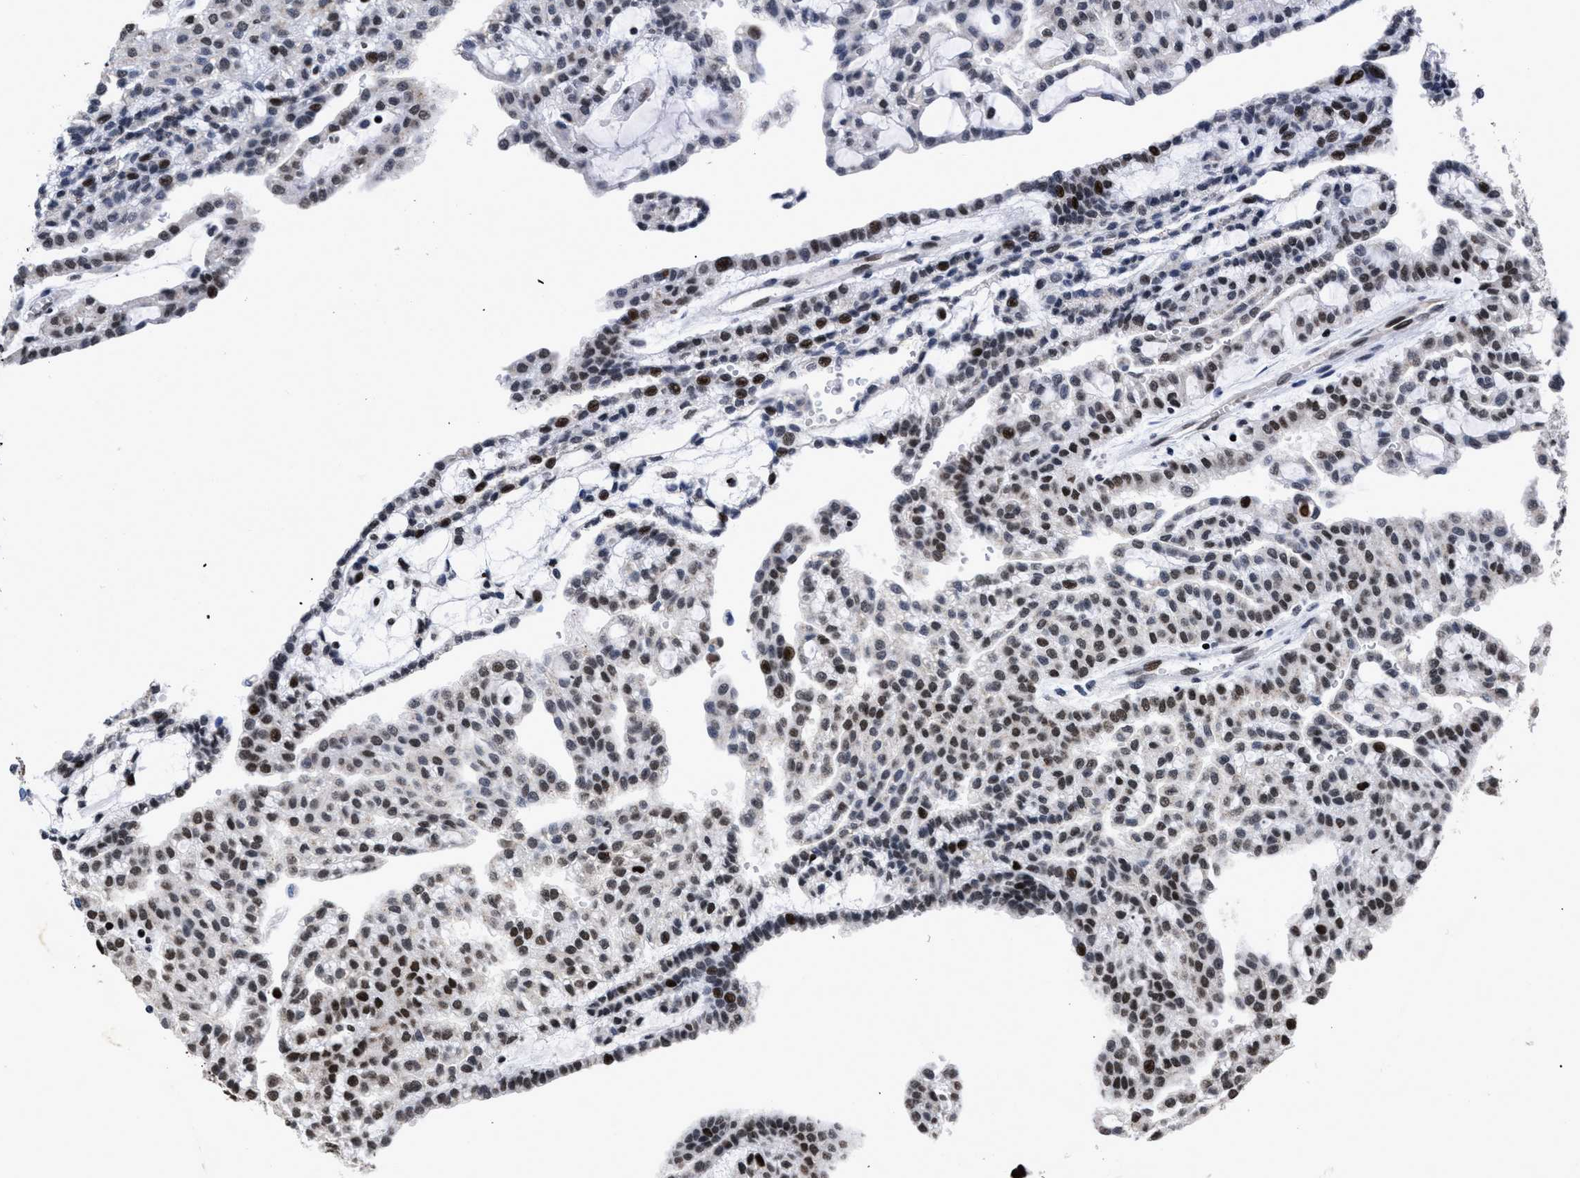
{"staining": {"intensity": "strong", "quantity": "<25%", "location": "nuclear"}, "tissue": "renal cancer", "cell_type": "Tumor cells", "image_type": "cancer", "snomed": [{"axis": "morphology", "description": "Adenocarcinoma, NOS"}, {"axis": "topography", "description": "Kidney"}], "caption": "High-power microscopy captured an immunohistochemistry image of renal cancer (adenocarcinoma), revealing strong nuclear expression in approximately <25% of tumor cells.", "gene": "CALHM3", "patient": {"sex": "male", "age": 63}}